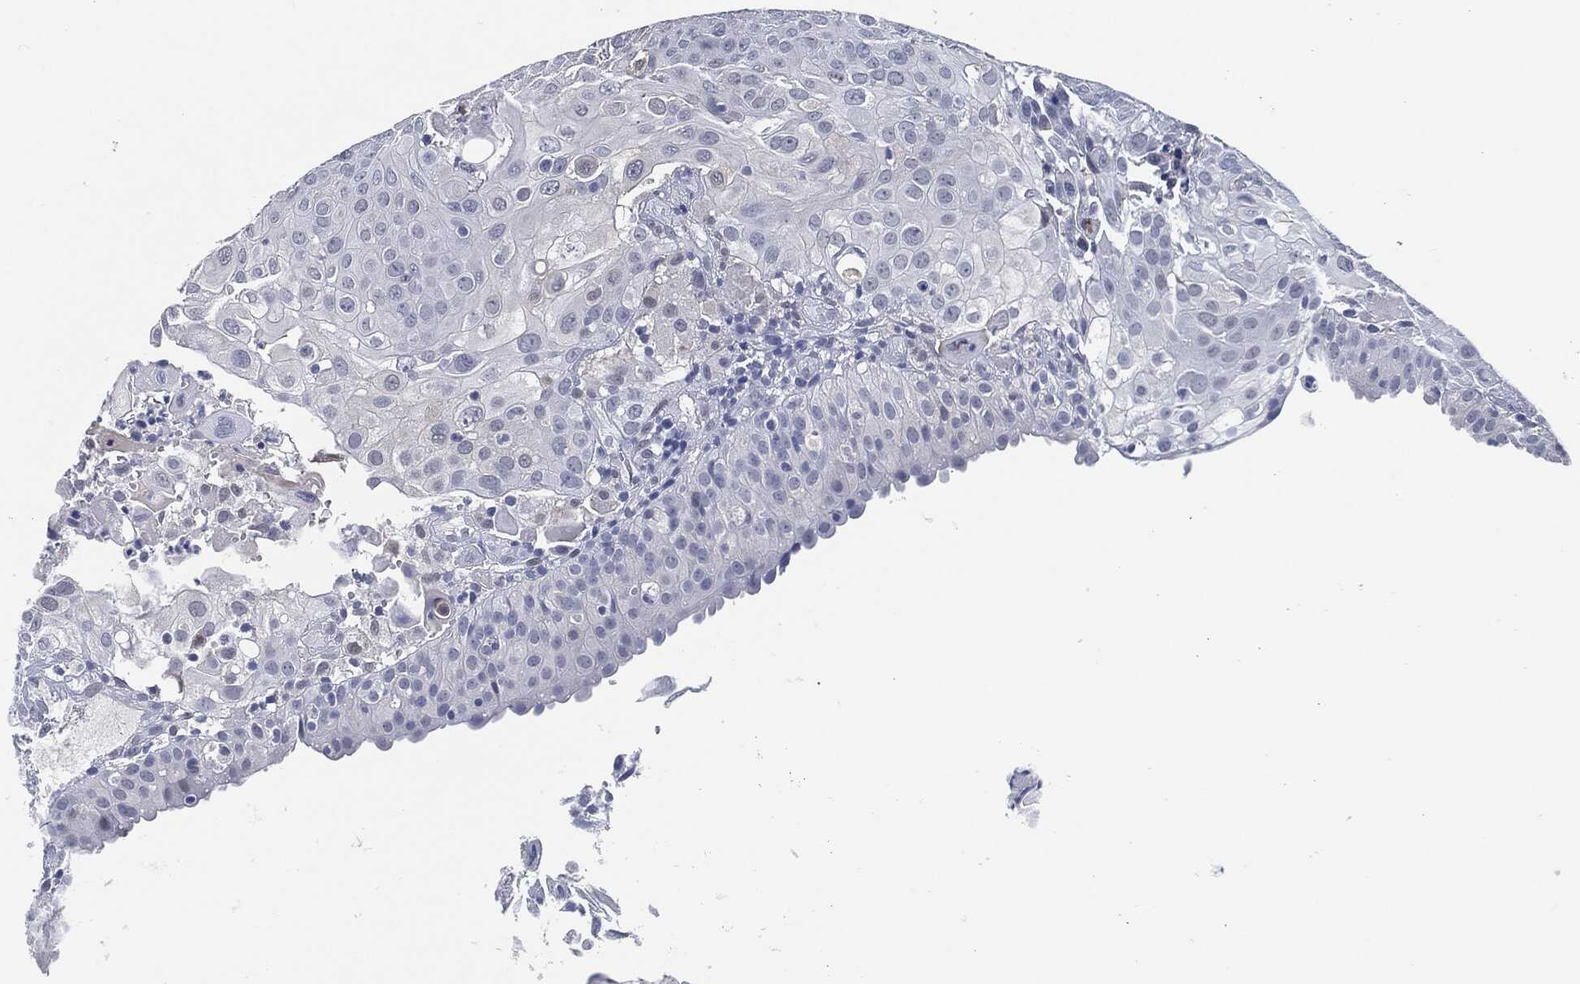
{"staining": {"intensity": "negative", "quantity": "none", "location": "none"}, "tissue": "urothelial cancer", "cell_type": "Tumor cells", "image_type": "cancer", "snomed": [{"axis": "morphology", "description": "Urothelial carcinoma, High grade"}, {"axis": "topography", "description": "Urinary bladder"}], "caption": "An immunohistochemistry photomicrograph of urothelial cancer is shown. There is no staining in tumor cells of urothelial cancer. (Stains: DAB (3,3'-diaminobenzidine) immunohistochemistry with hematoxylin counter stain, Microscopy: brightfield microscopy at high magnification).", "gene": "PROM1", "patient": {"sex": "female", "age": 79}}